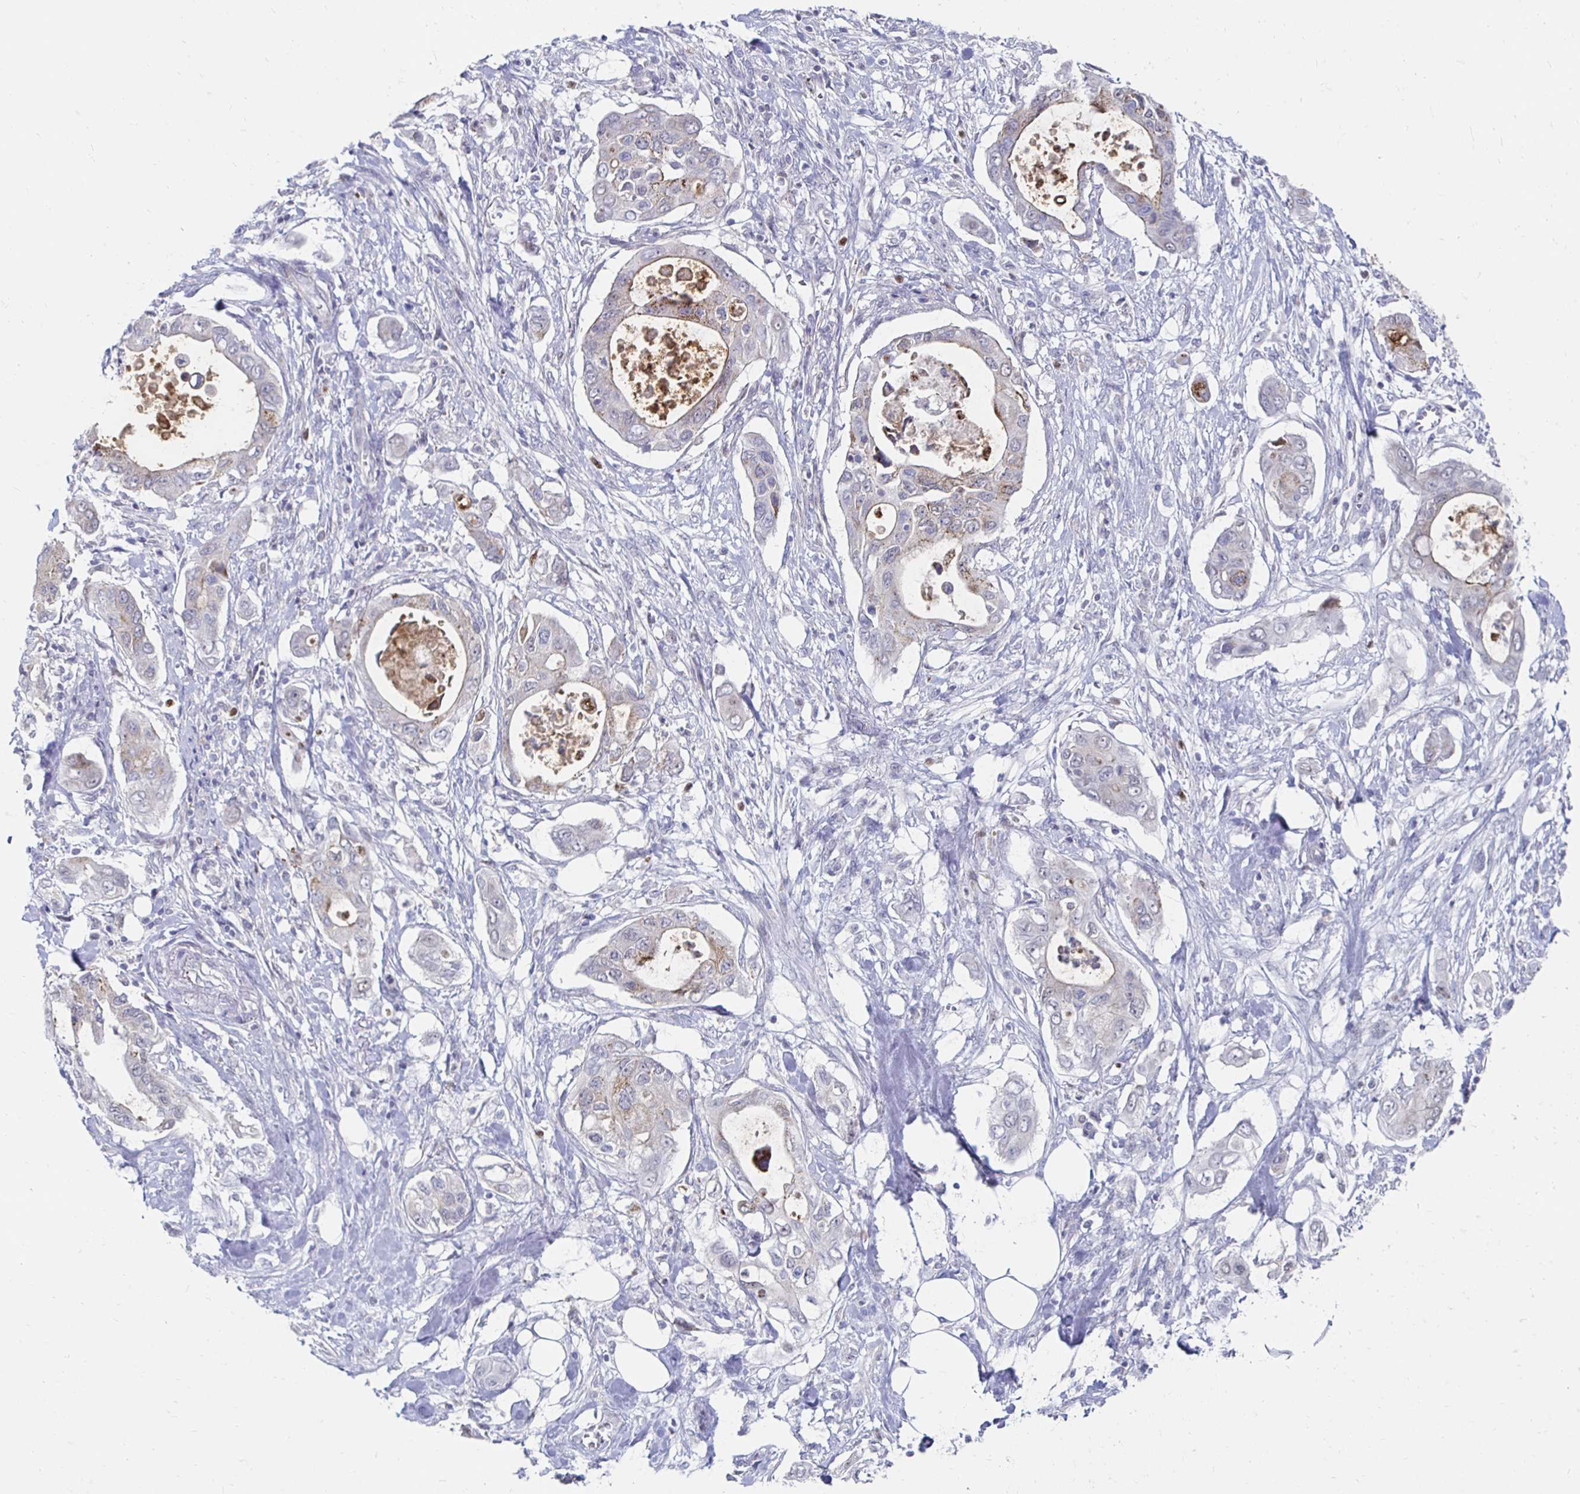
{"staining": {"intensity": "moderate", "quantity": "<25%", "location": "cytoplasmic/membranous"}, "tissue": "pancreatic cancer", "cell_type": "Tumor cells", "image_type": "cancer", "snomed": [{"axis": "morphology", "description": "Adenocarcinoma, NOS"}, {"axis": "topography", "description": "Pancreas"}], "caption": "IHC of human pancreatic adenocarcinoma reveals low levels of moderate cytoplasmic/membranous positivity in approximately <25% of tumor cells. The staining was performed using DAB (3,3'-diaminobenzidine) to visualize the protein expression in brown, while the nuclei were stained in blue with hematoxylin (Magnification: 20x).", "gene": "NOCT", "patient": {"sex": "female", "age": 63}}